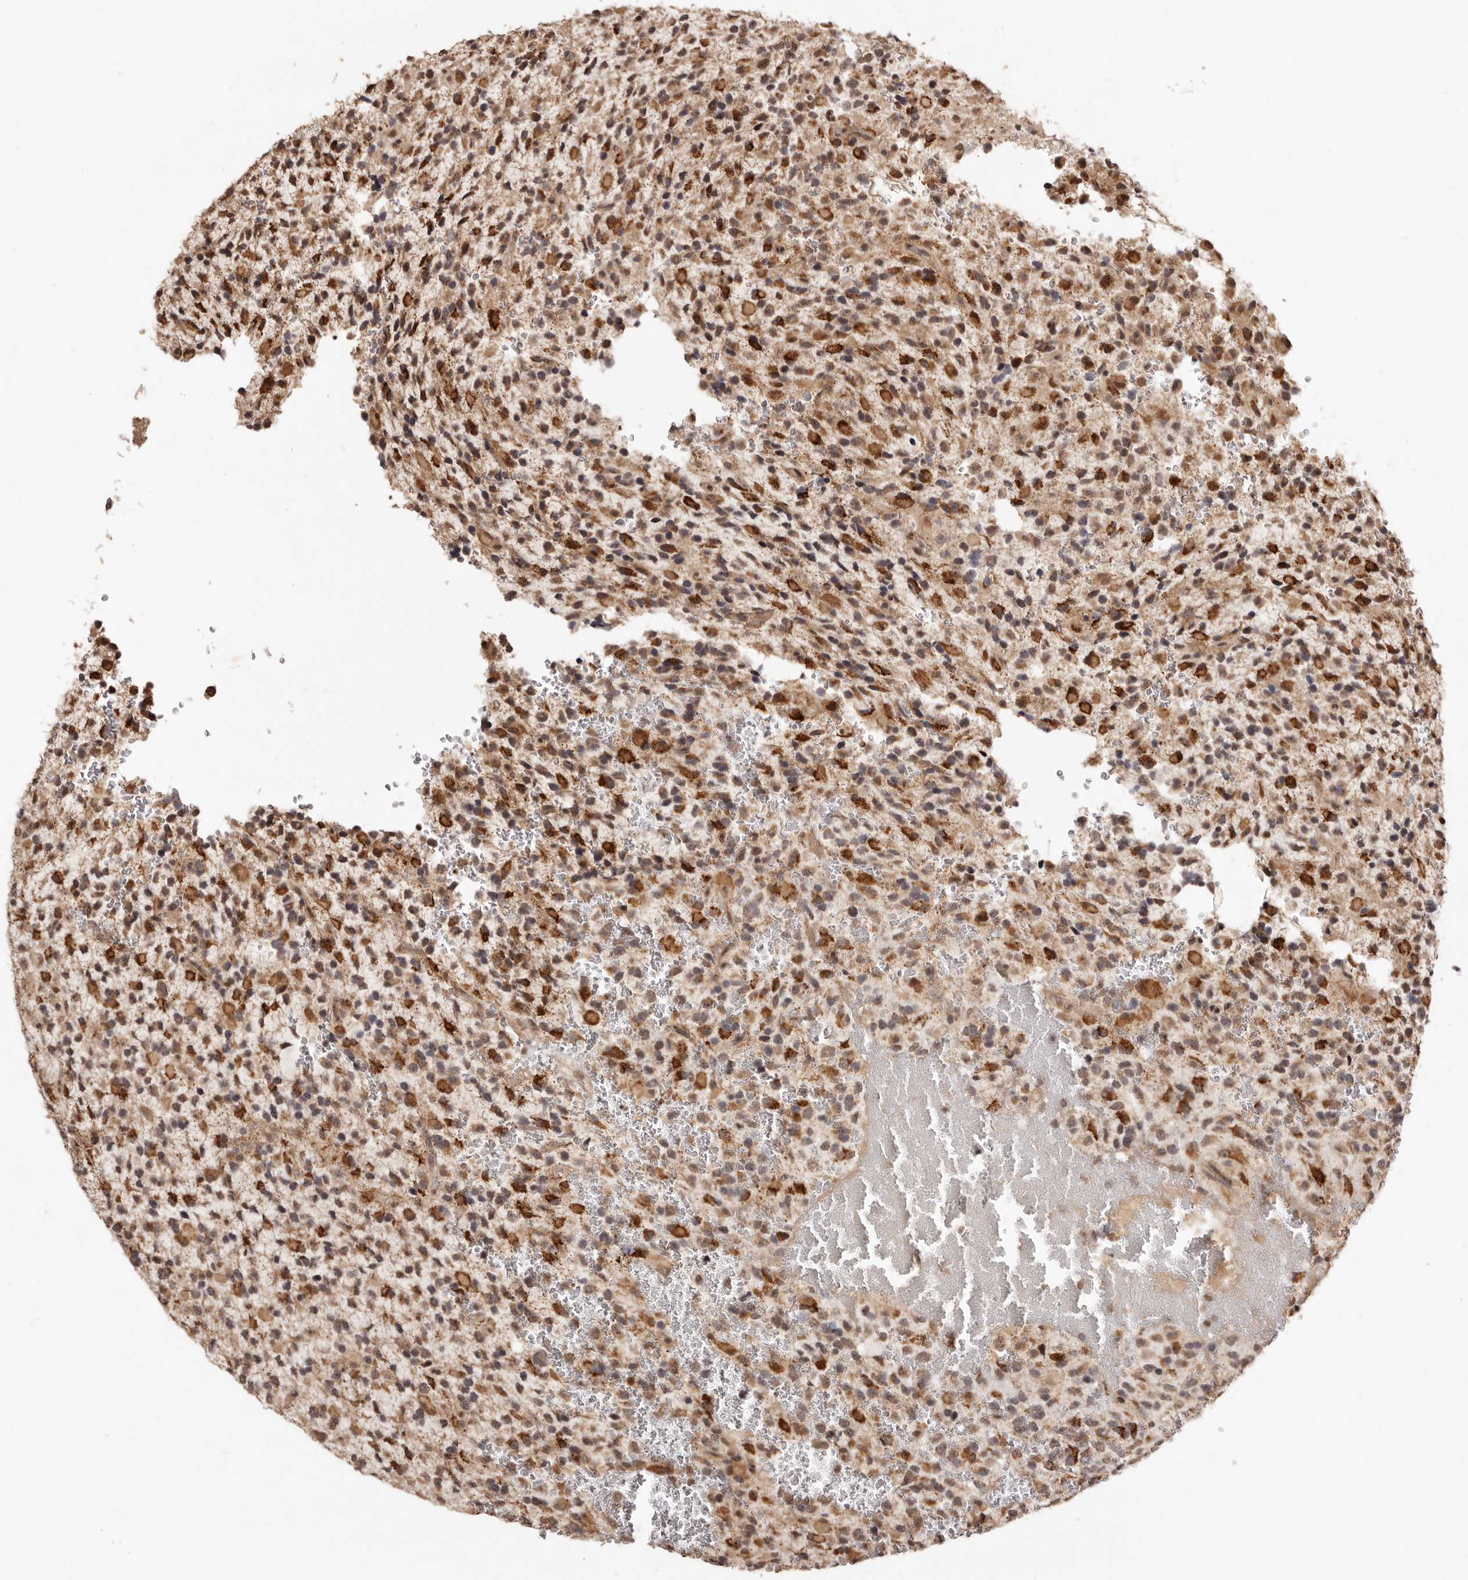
{"staining": {"intensity": "strong", "quantity": "25%-75%", "location": "cytoplasmic/membranous,nuclear"}, "tissue": "glioma", "cell_type": "Tumor cells", "image_type": "cancer", "snomed": [{"axis": "morphology", "description": "Glioma, malignant, High grade"}, {"axis": "topography", "description": "Brain"}], "caption": "Protein positivity by immunohistochemistry (IHC) reveals strong cytoplasmic/membranous and nuclear positivity in approximately 25%-75% of tumor cells in glioma.", "gene": "NOTCH1", "patient": {"sex": "male", "age": 34}}